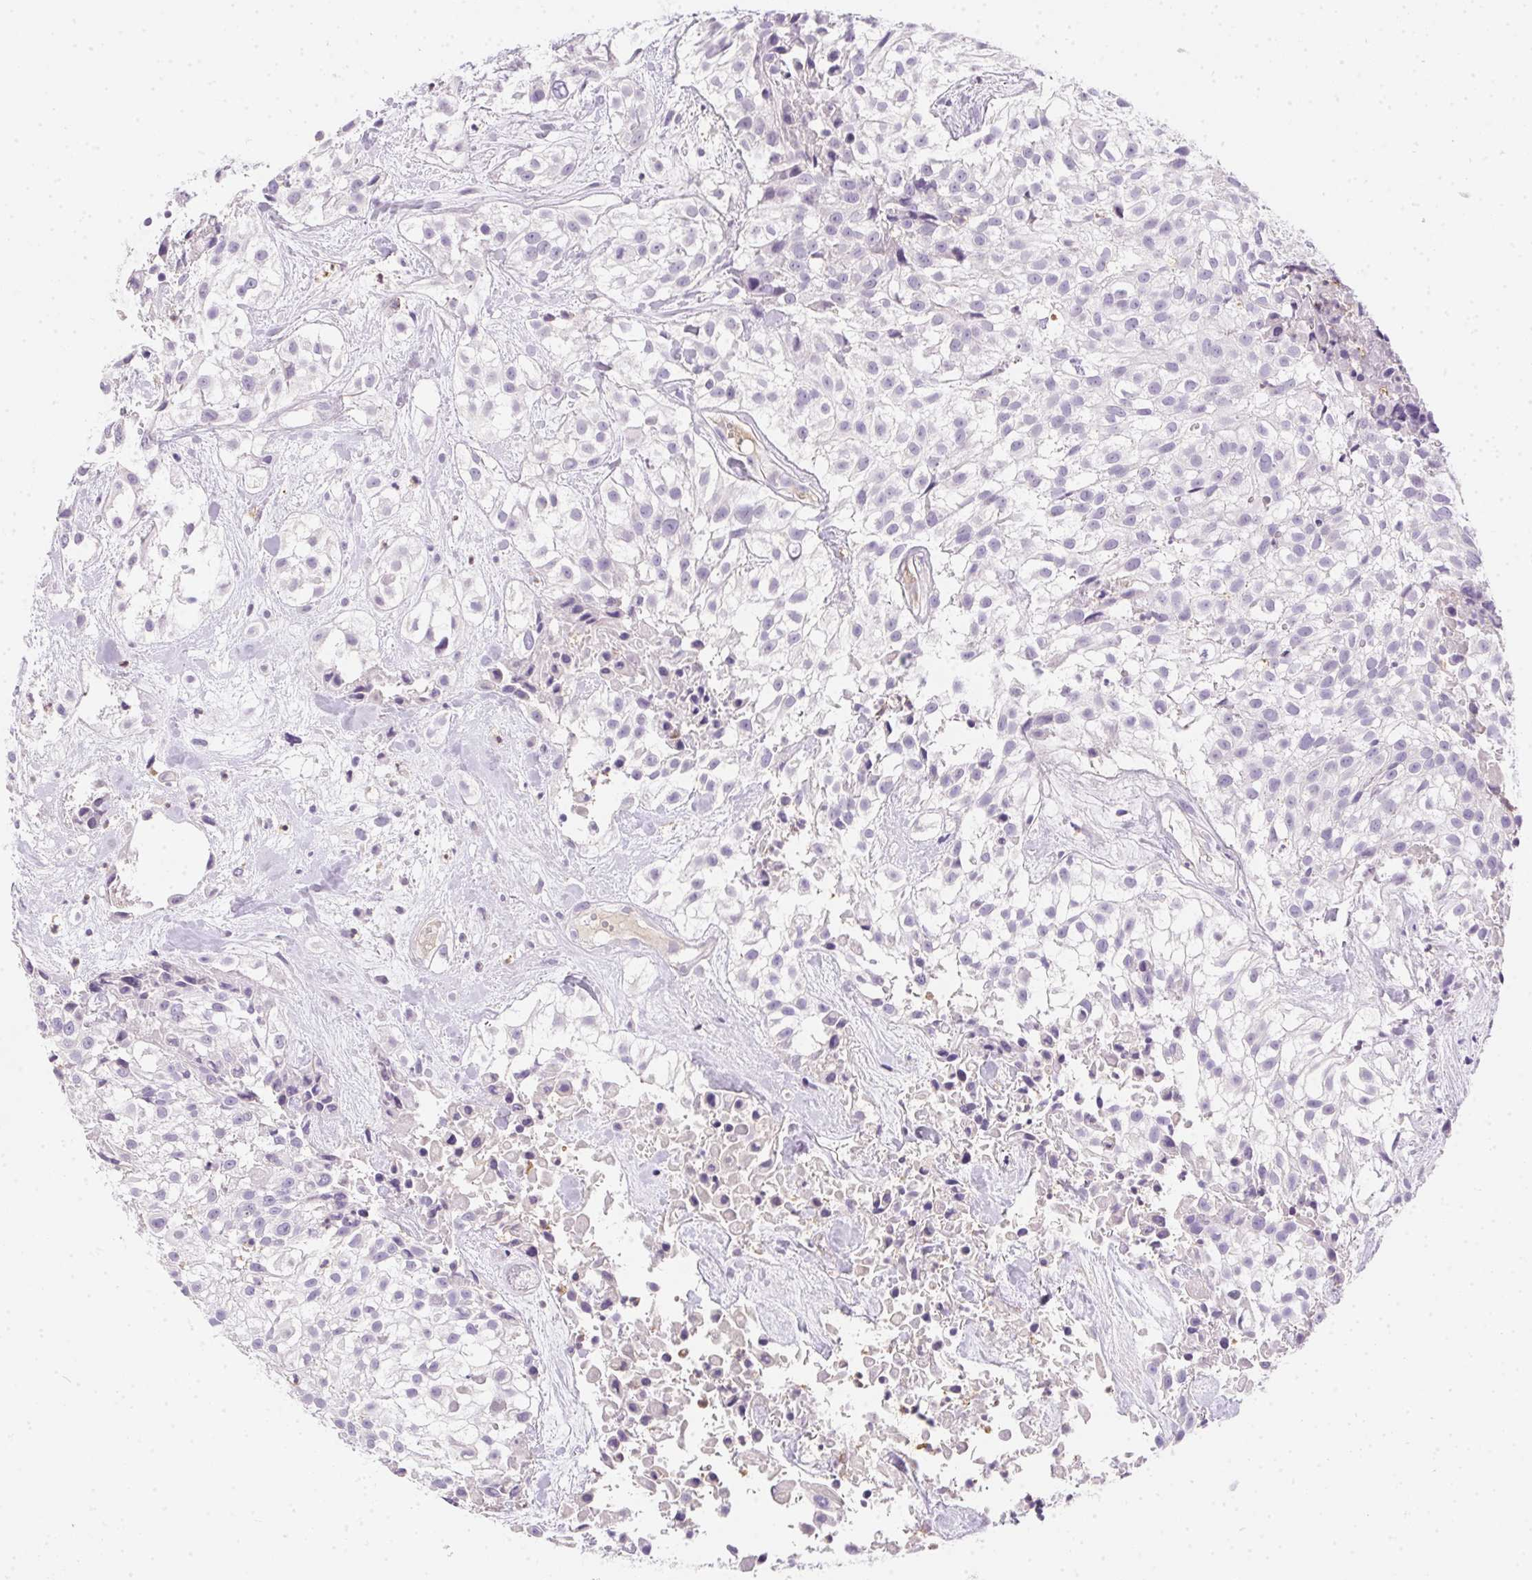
{"staining": {"intensity": "negative", "quantity": "none", "location": "none"}, "tissue": "urothelial cancer", "cell_type": "Tumor cells", "image_type": "cancer", "snomed": [{"axis": "morphology", "description": "Urothelial carcinoma, High grade"}, {"axis": "topography", "description": "Urinary bladder"}], "caption": "Immunohistochemical staining of urothelial cancer shows no significant staining in tumor cells. (DAB immunohistochemistry (IHC) visualized using brightfield microscopy, high magnification).", "gene": "SSTR4", "patient": {"sex": "male", "age": 56}}